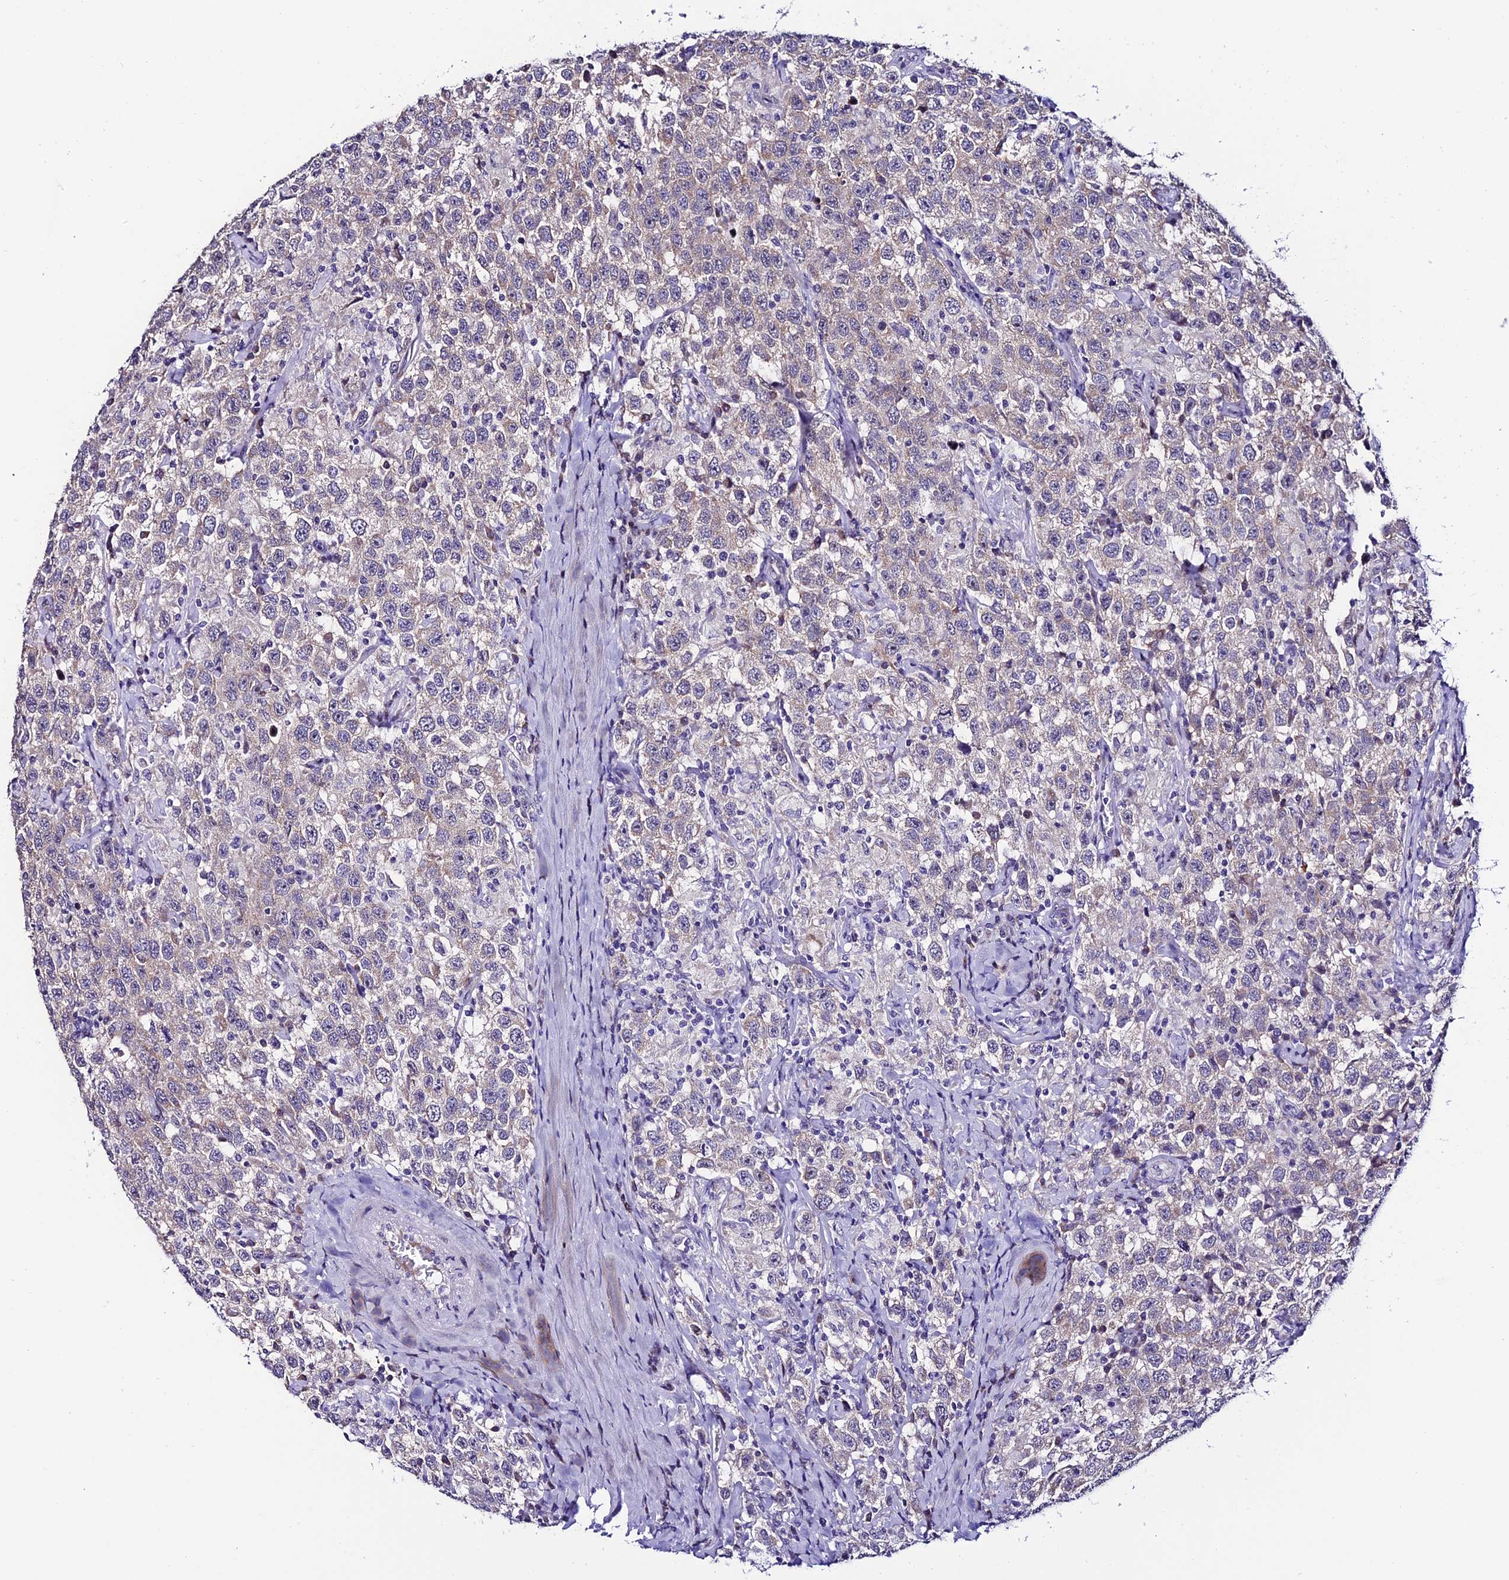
{"staining": {"intensity": "negative", "quantity": "none", "location": "none"}, "tissue": "testis cancer", "cell_type": "Tumor cells", "image_type": "cancer", "snomed": [{"axis": "morphology", "description": "Seminoma, NOS"}, {"axis": "topography", "description": "Testis"}], "caption": "Histopathology image shows no protein staining in tumor cells of testis cancer tissue.", "gene": "SLC10A1", "patient": {"sex": "male", "age": 41}}